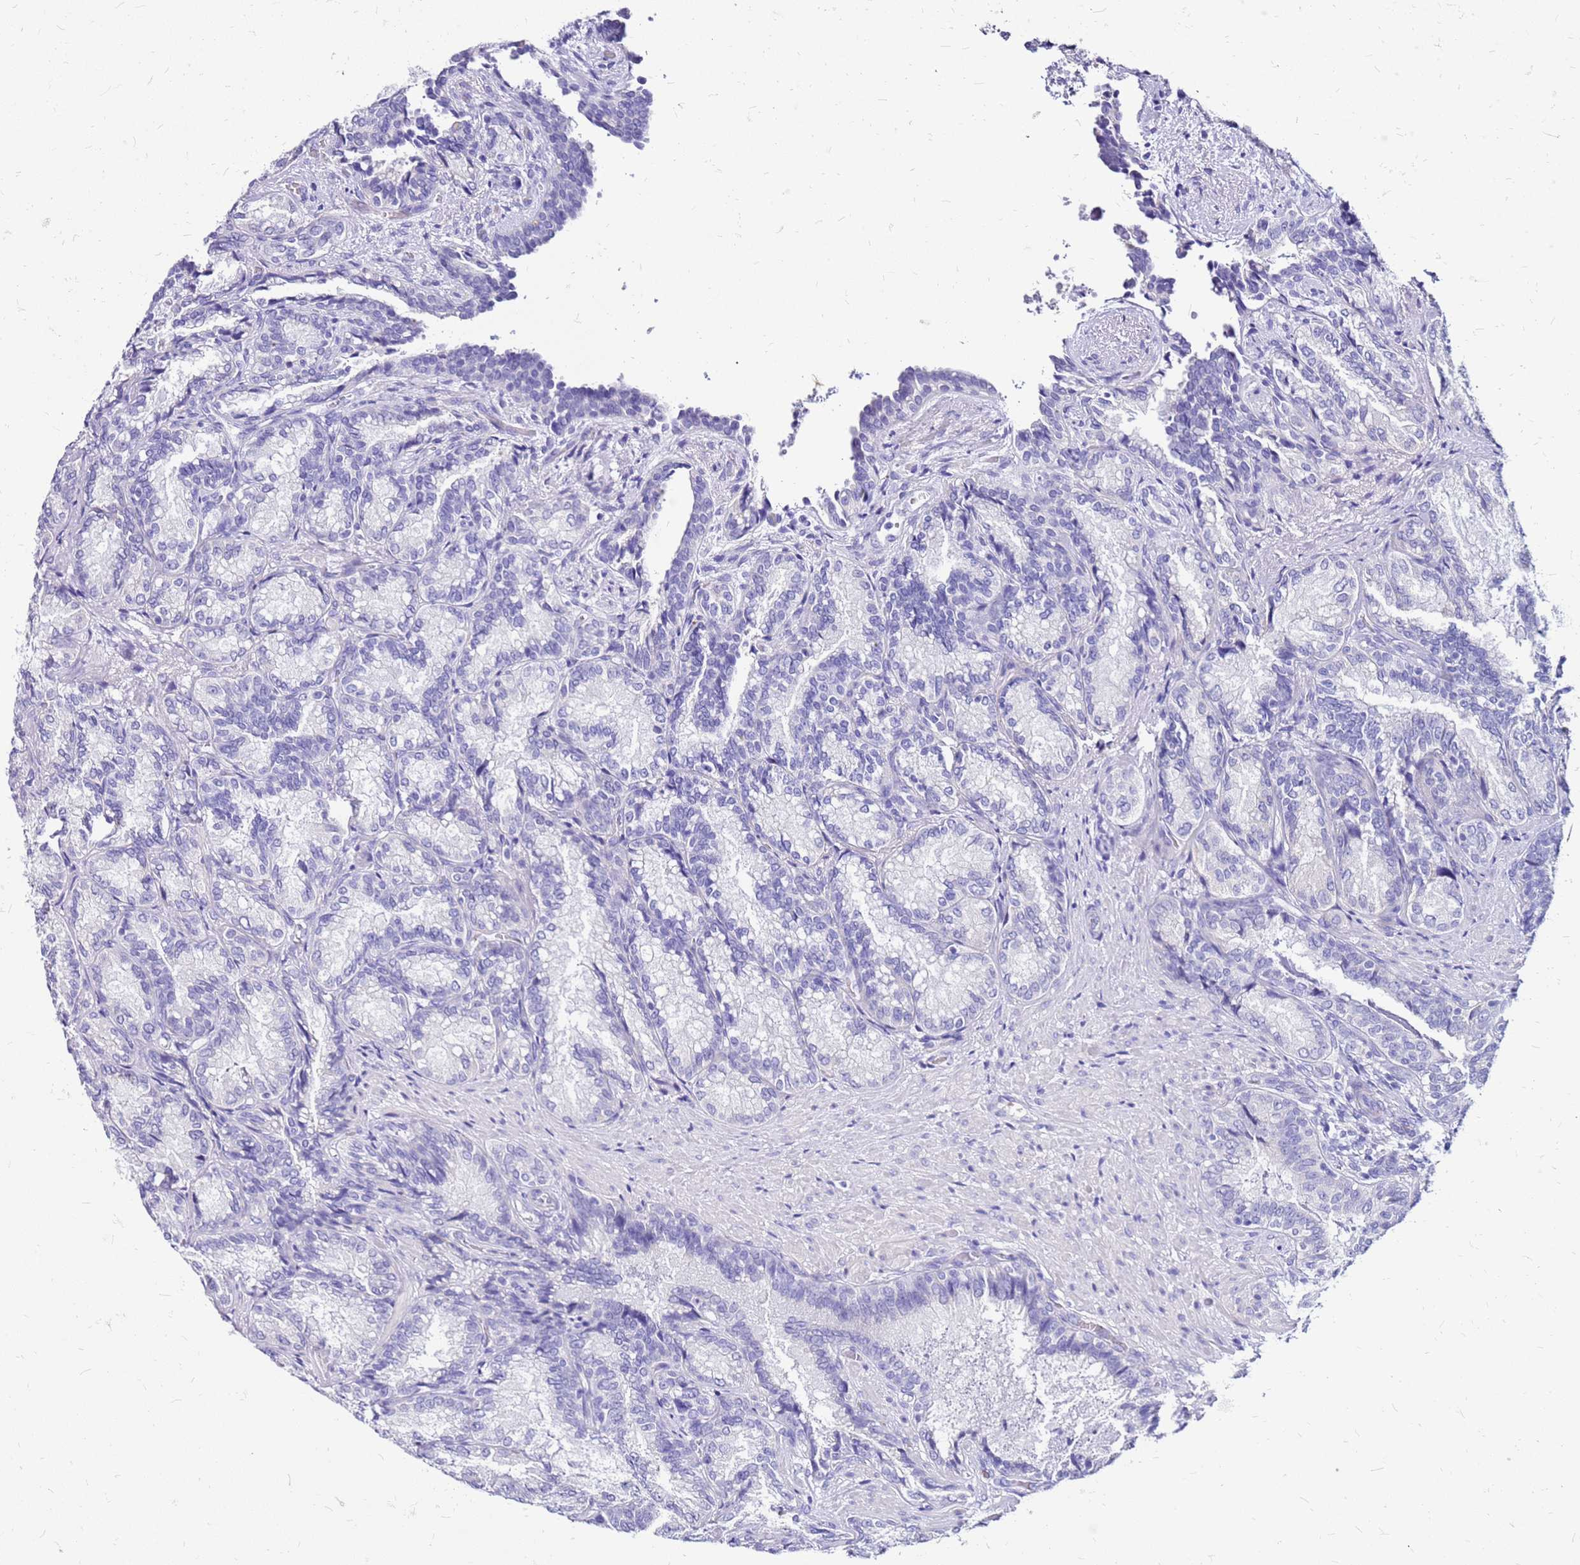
{"staining": {"intensity": "negative", "quantity": "none", "location": "none"}, "tissue": "seminal vesicle", "cell_type": "Glandular cells", "image_type": "normal", "snomed": [{"axis": "morphology", "description": "Normal tissue, NOS"}, {"axis": "topography", "description": "Seminal veicle"}], "caption": "DAB (3,3'-diaminobenzidine) immunohistochemical staining of unremarkable human seminal vesicle demonstrates no significant positivity in glandular cells.", "gene": "DCDC2B", "patient": {"sex": "male", "age": 58}}